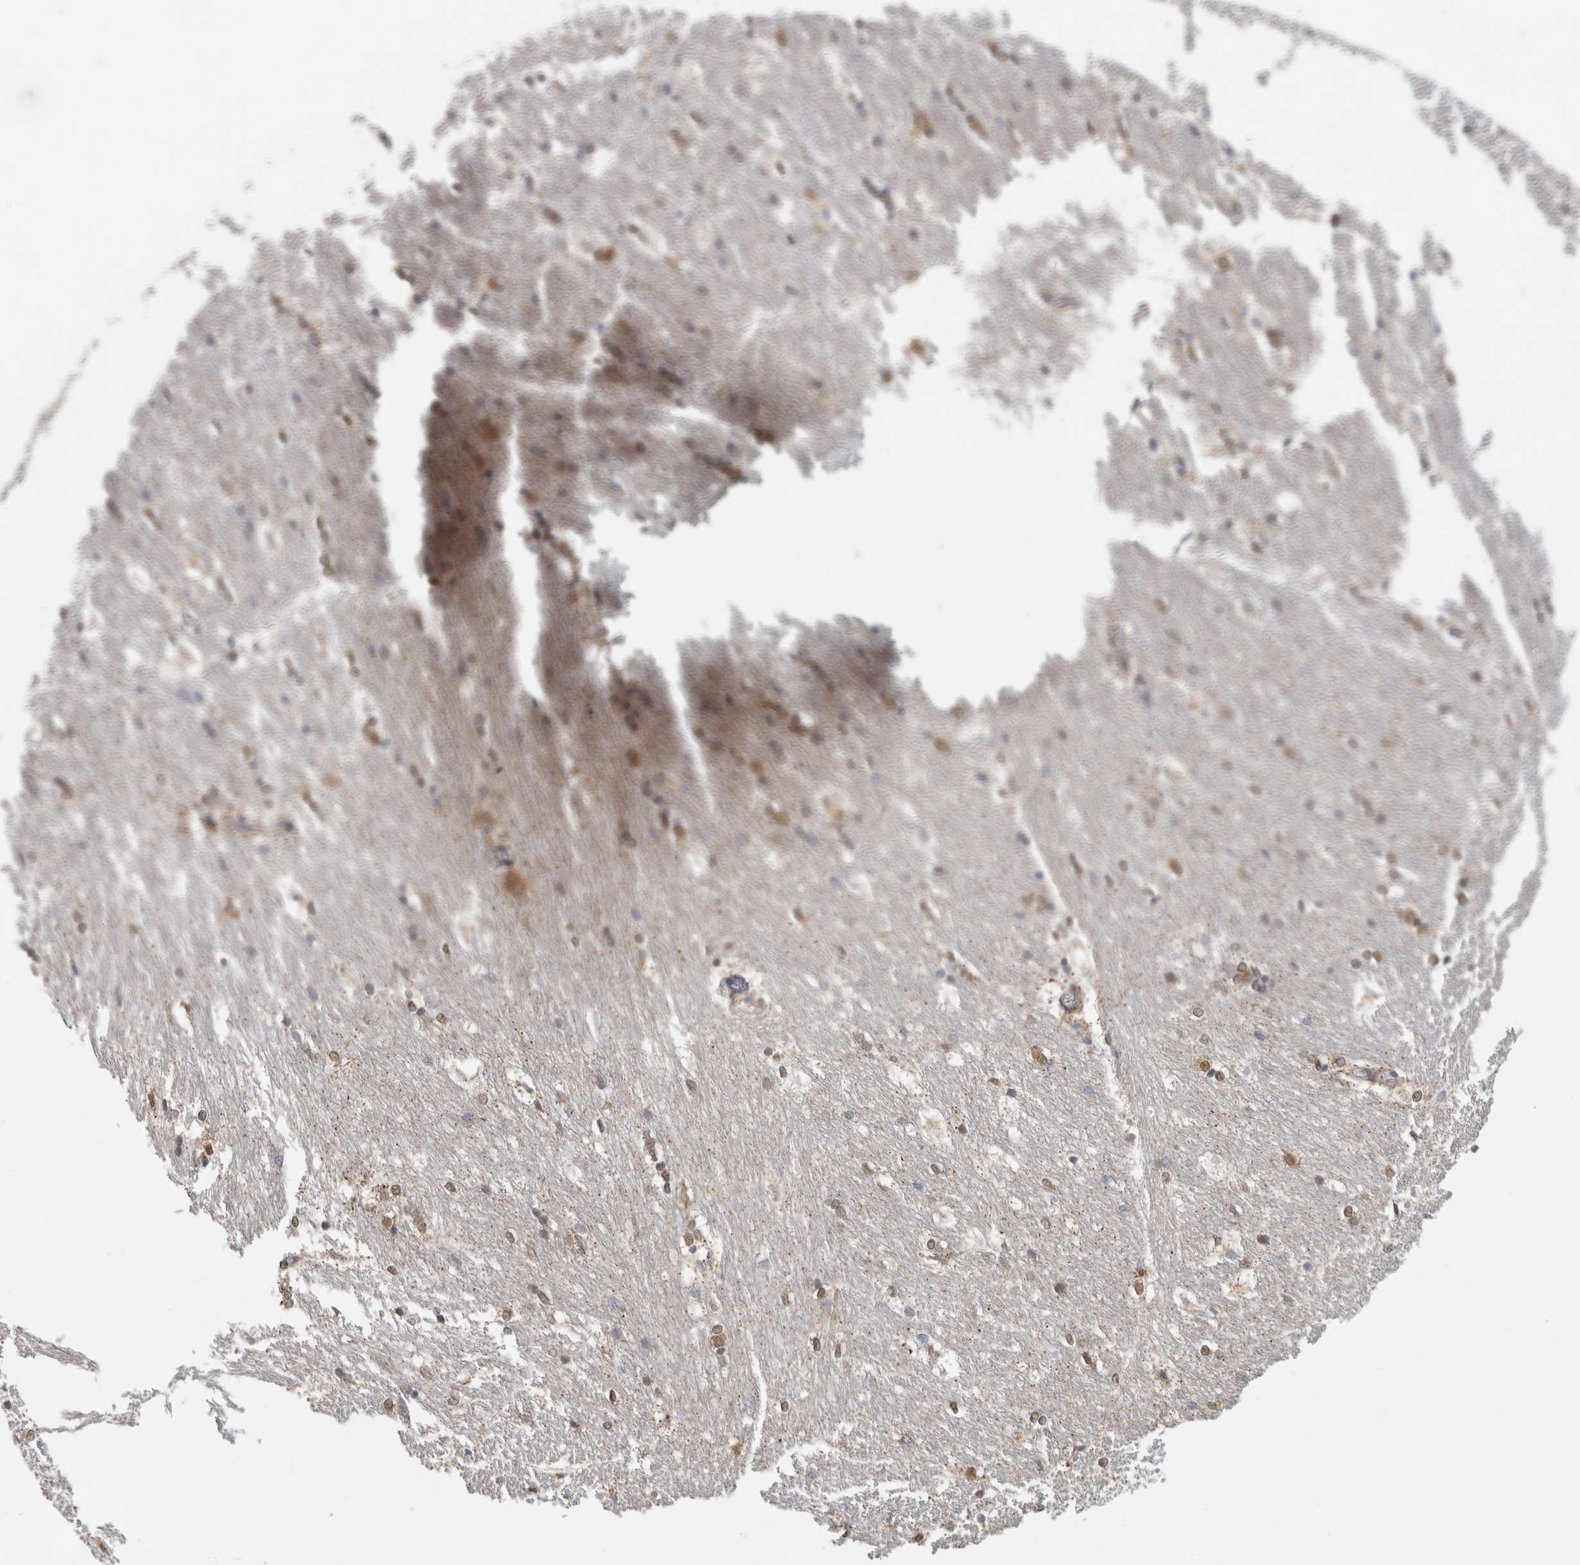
{"staining": {"intensity": "moderate", "quantity": ">75%", "location": "cytoplasmic/membranous,nuclear"}, "tissue": "caudate", "cell_type": "Glial cells", "image_type": "normal", "snomed": [{"axis": "morphology", "description": "Normal tissue, NOS"}, {"axis": "topography", "description": "Lateral ventricle wall"}], "caption": "Immunohistochemical staining of normal human caudate reveals >75% levels of moderate cytoplasmic/membranous,nuclear protein expression in approximately >75% of glial cells. (brown staining indicates protein expression, while blue staining denotes nuclei).", "gene": "RAB18", "patient": {"sex": "female", "age": 19}}